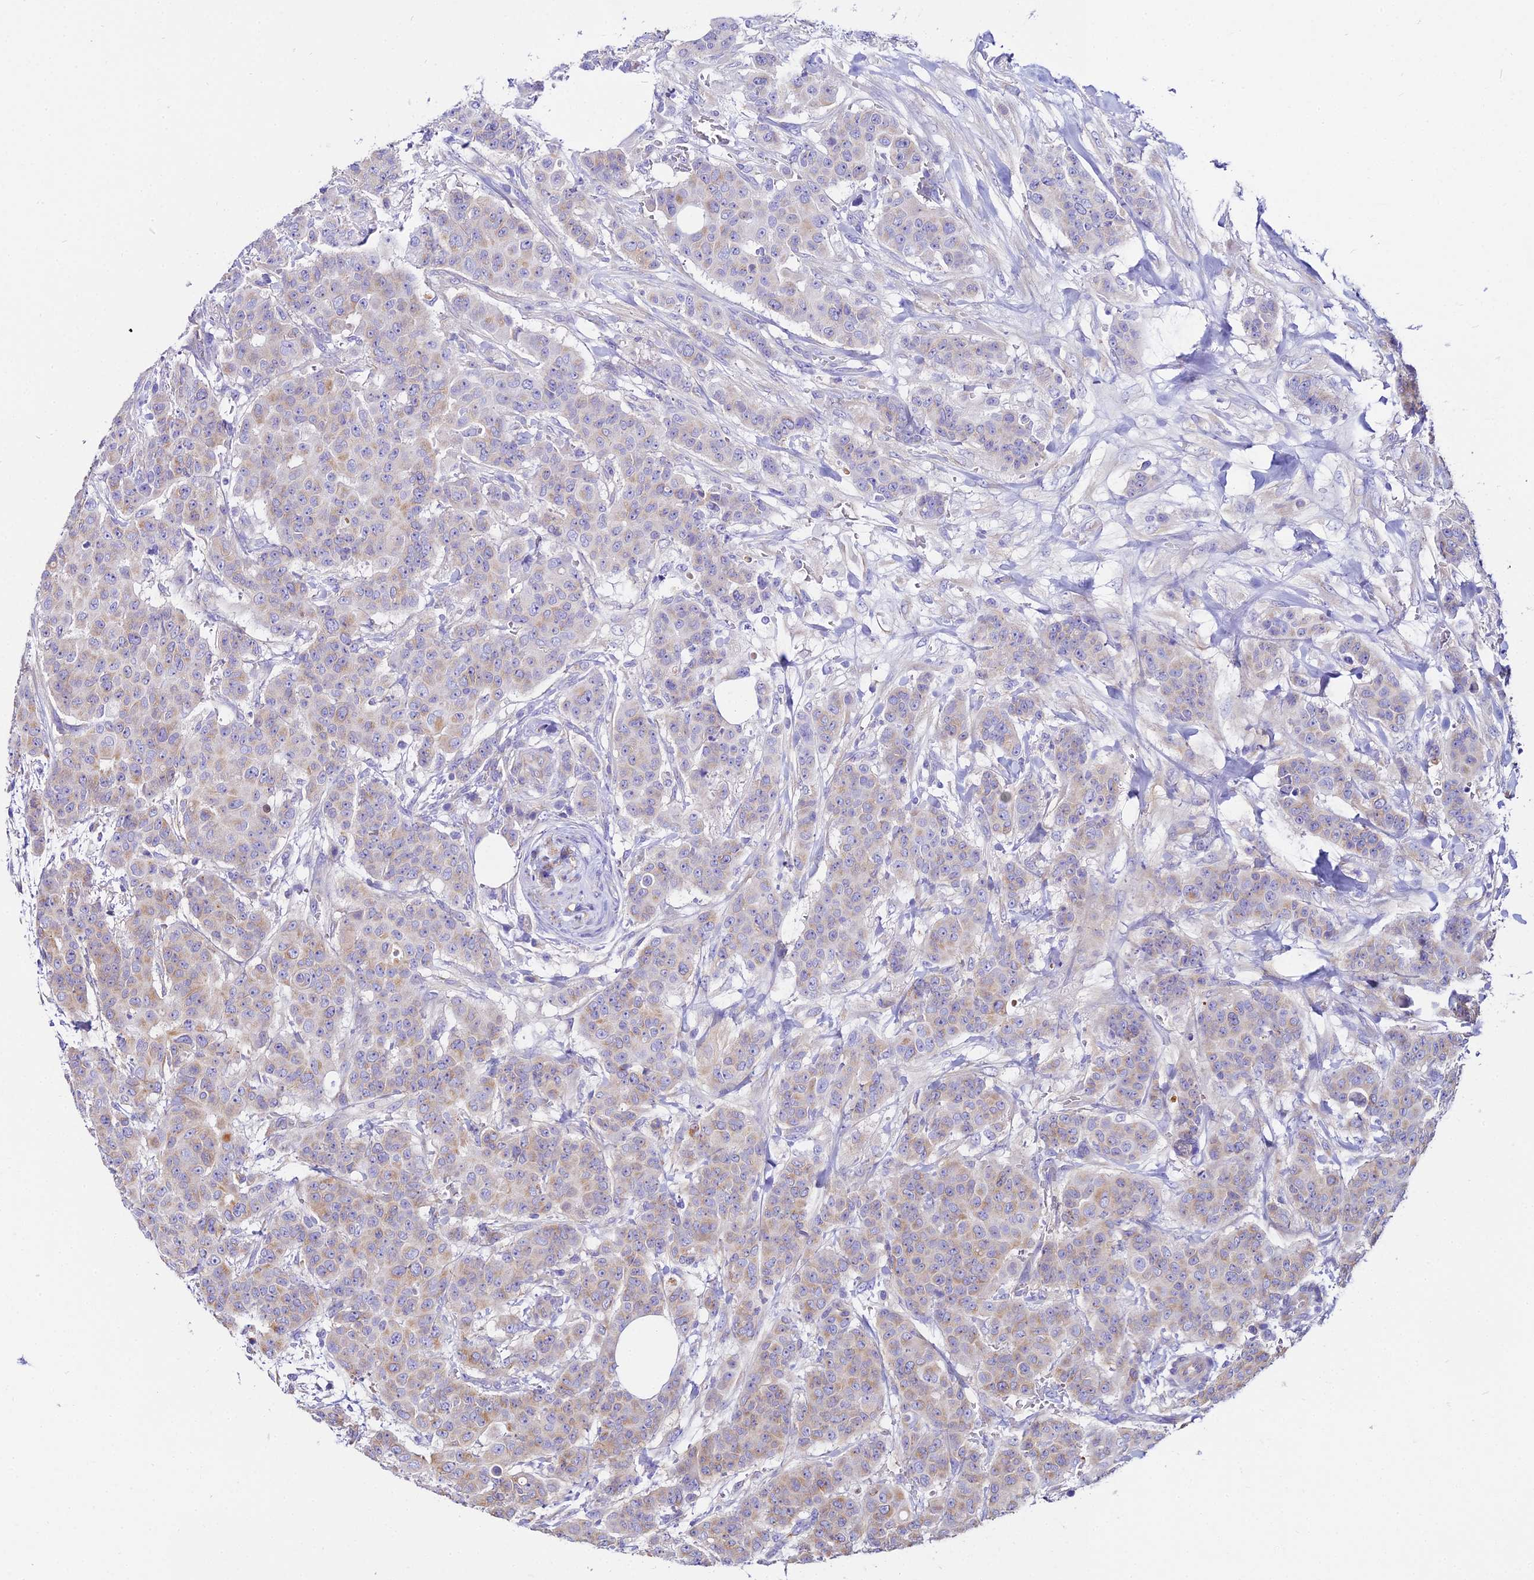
{"staining": {"intensity": "moderate", "quantity": "<25%", "location": "cytoplasmic/membranous"}, "tissue": "breast cancer", "cell_type": "Tumor cells", "image_type": "cancer", "snomed": [{"axis": "morphology", "description": "Duct carcinoma"}, {"axis": "topography", "description": "Breast"}], "caption": "This micrograph reveals immunohistochemistry staining of human breast intraductal carcinoma, with low moderate cytoplasmic/membranous positivity in about <25% of tumor cells.", "gene": "TUBA3D", "patient": {"sex": "female", "age": 40}}